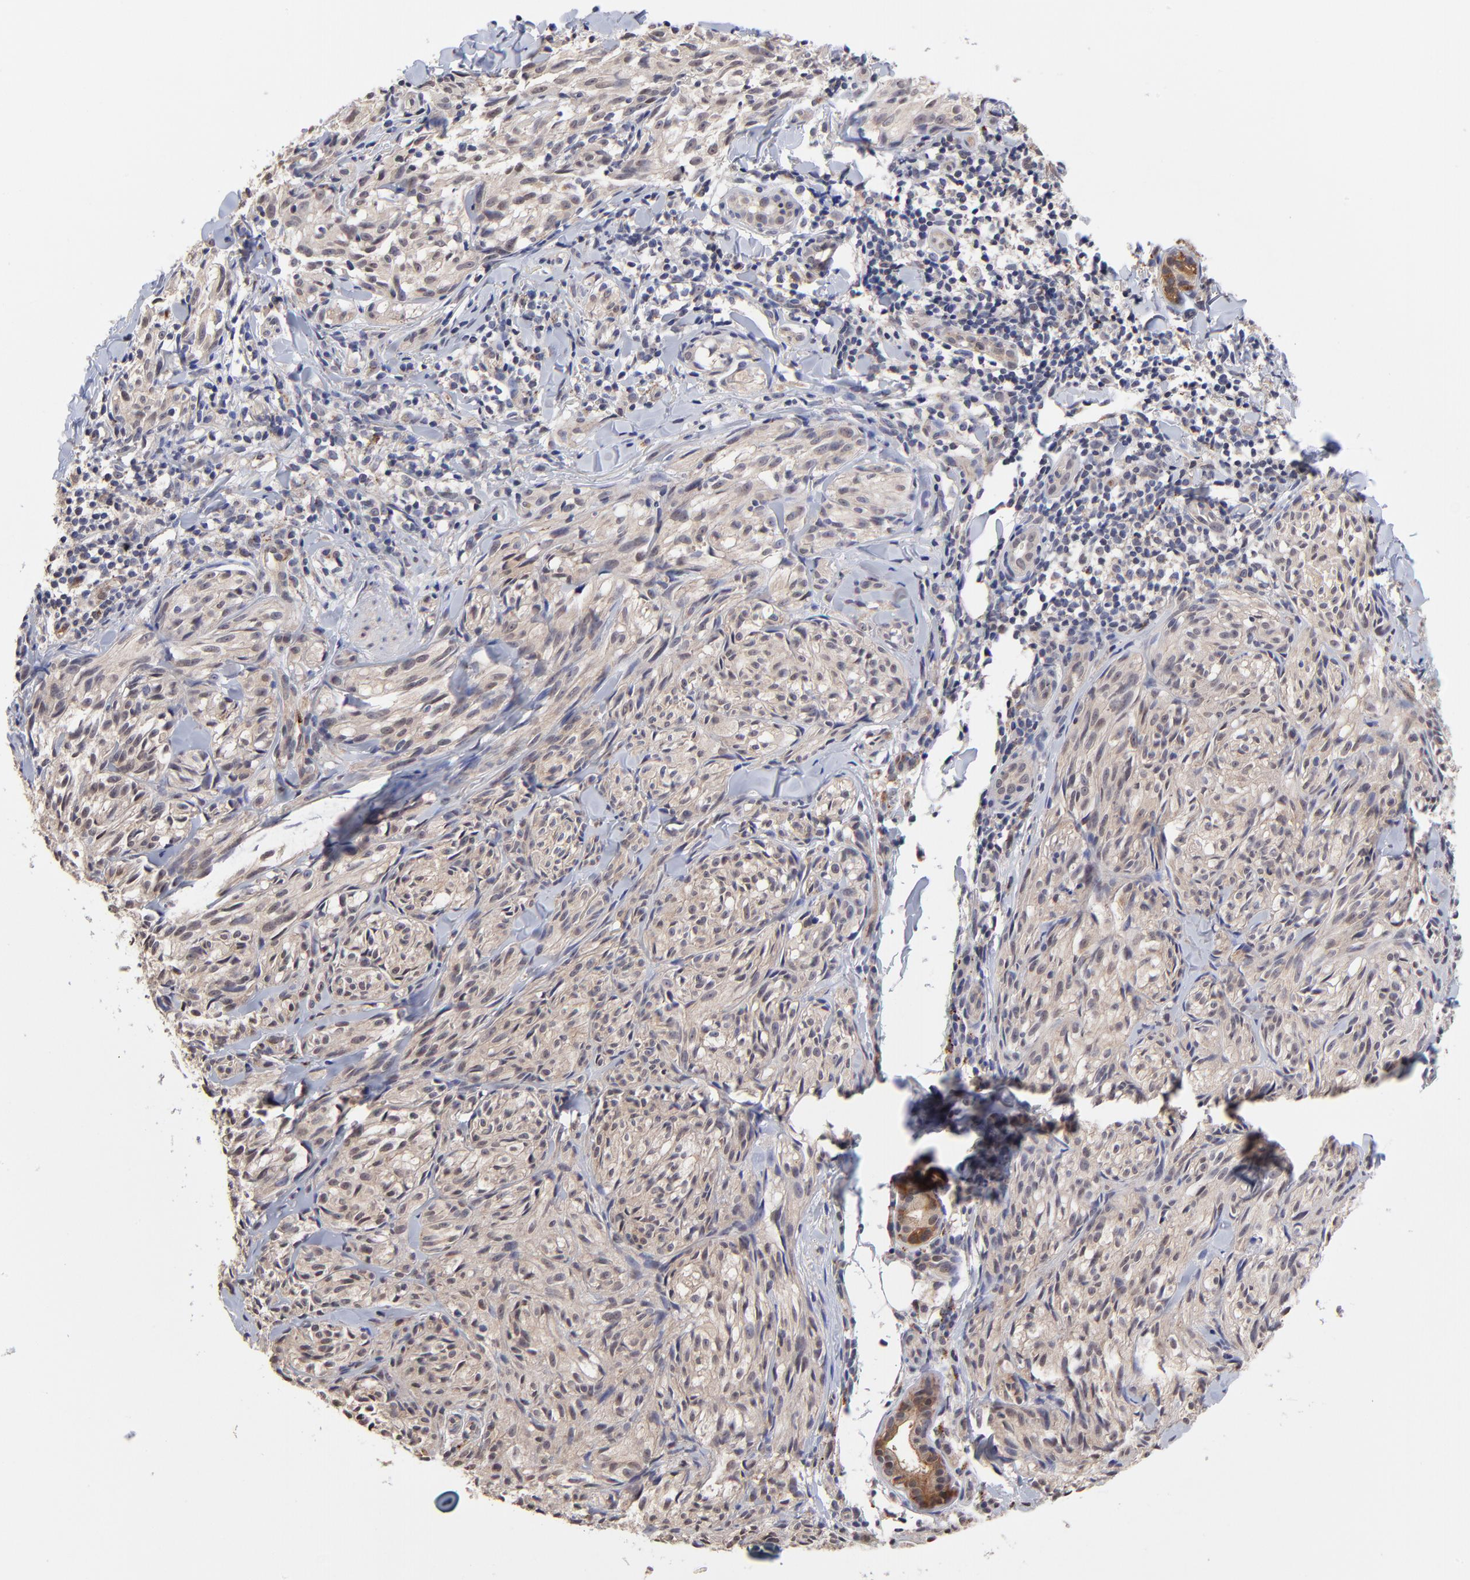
{"staining": {"intensity": "weak", "quantity": "<25%", "location": "cytoplasmic/membranous"}, "tissue": "melanoma", "cell_type": "Tumor cells", "image_type": "cancer", "snomed": [{"axis": "morphology", "description": "Malignant melanoma, Metastatic site"}, {"axis": "topography", "description": "Skin"}], "caption": "There is no significant positivity in tumor cells of malignant melanoma (metastatic site).", "gene": "PDE4B", "patient": {"sex": "female", "age": 66}}